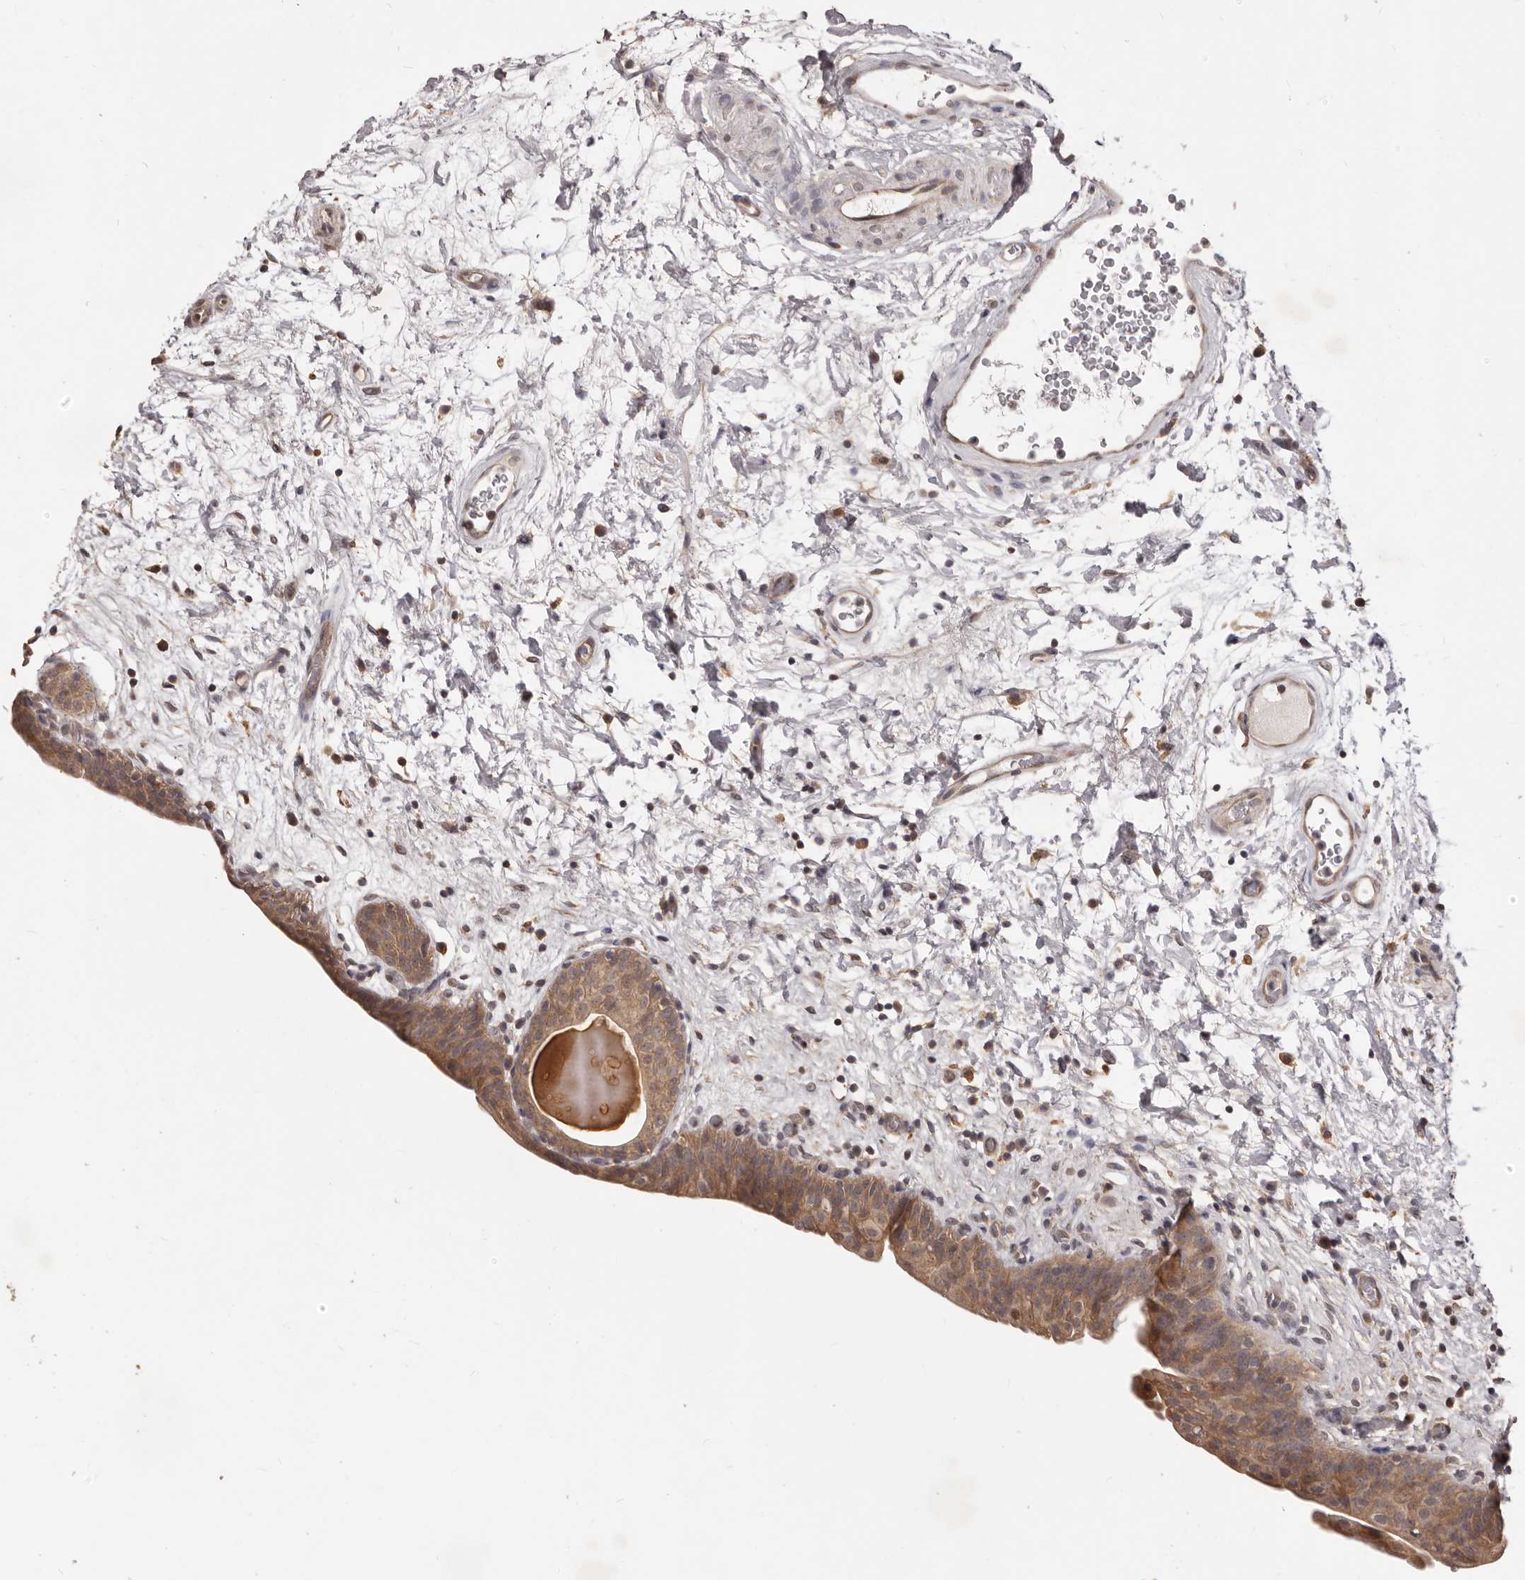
{"staining": {"intensity": "moderate", "quantity": ">75%", "location": "cytoplasmic/membranous"}, "tissue": "urinary bladder", "cell_type": "Urothelial cells", "image_type": "normal", "snomed": [{"axis": "morphology", "description": "Normal tissue, NOS"}, {"axis": "topography", "description": "Urinary bladder"}], "caption": "Immunohistochemistry micrograph of unremarkable human urinary bladder stained for a protein (brown), which shows medium levels of moderate cytoplasmic/membranous expression in approximately >75% of urothelial cells.", "gene": "MTO1", "patient": {"sex": "male", "age": 83}}